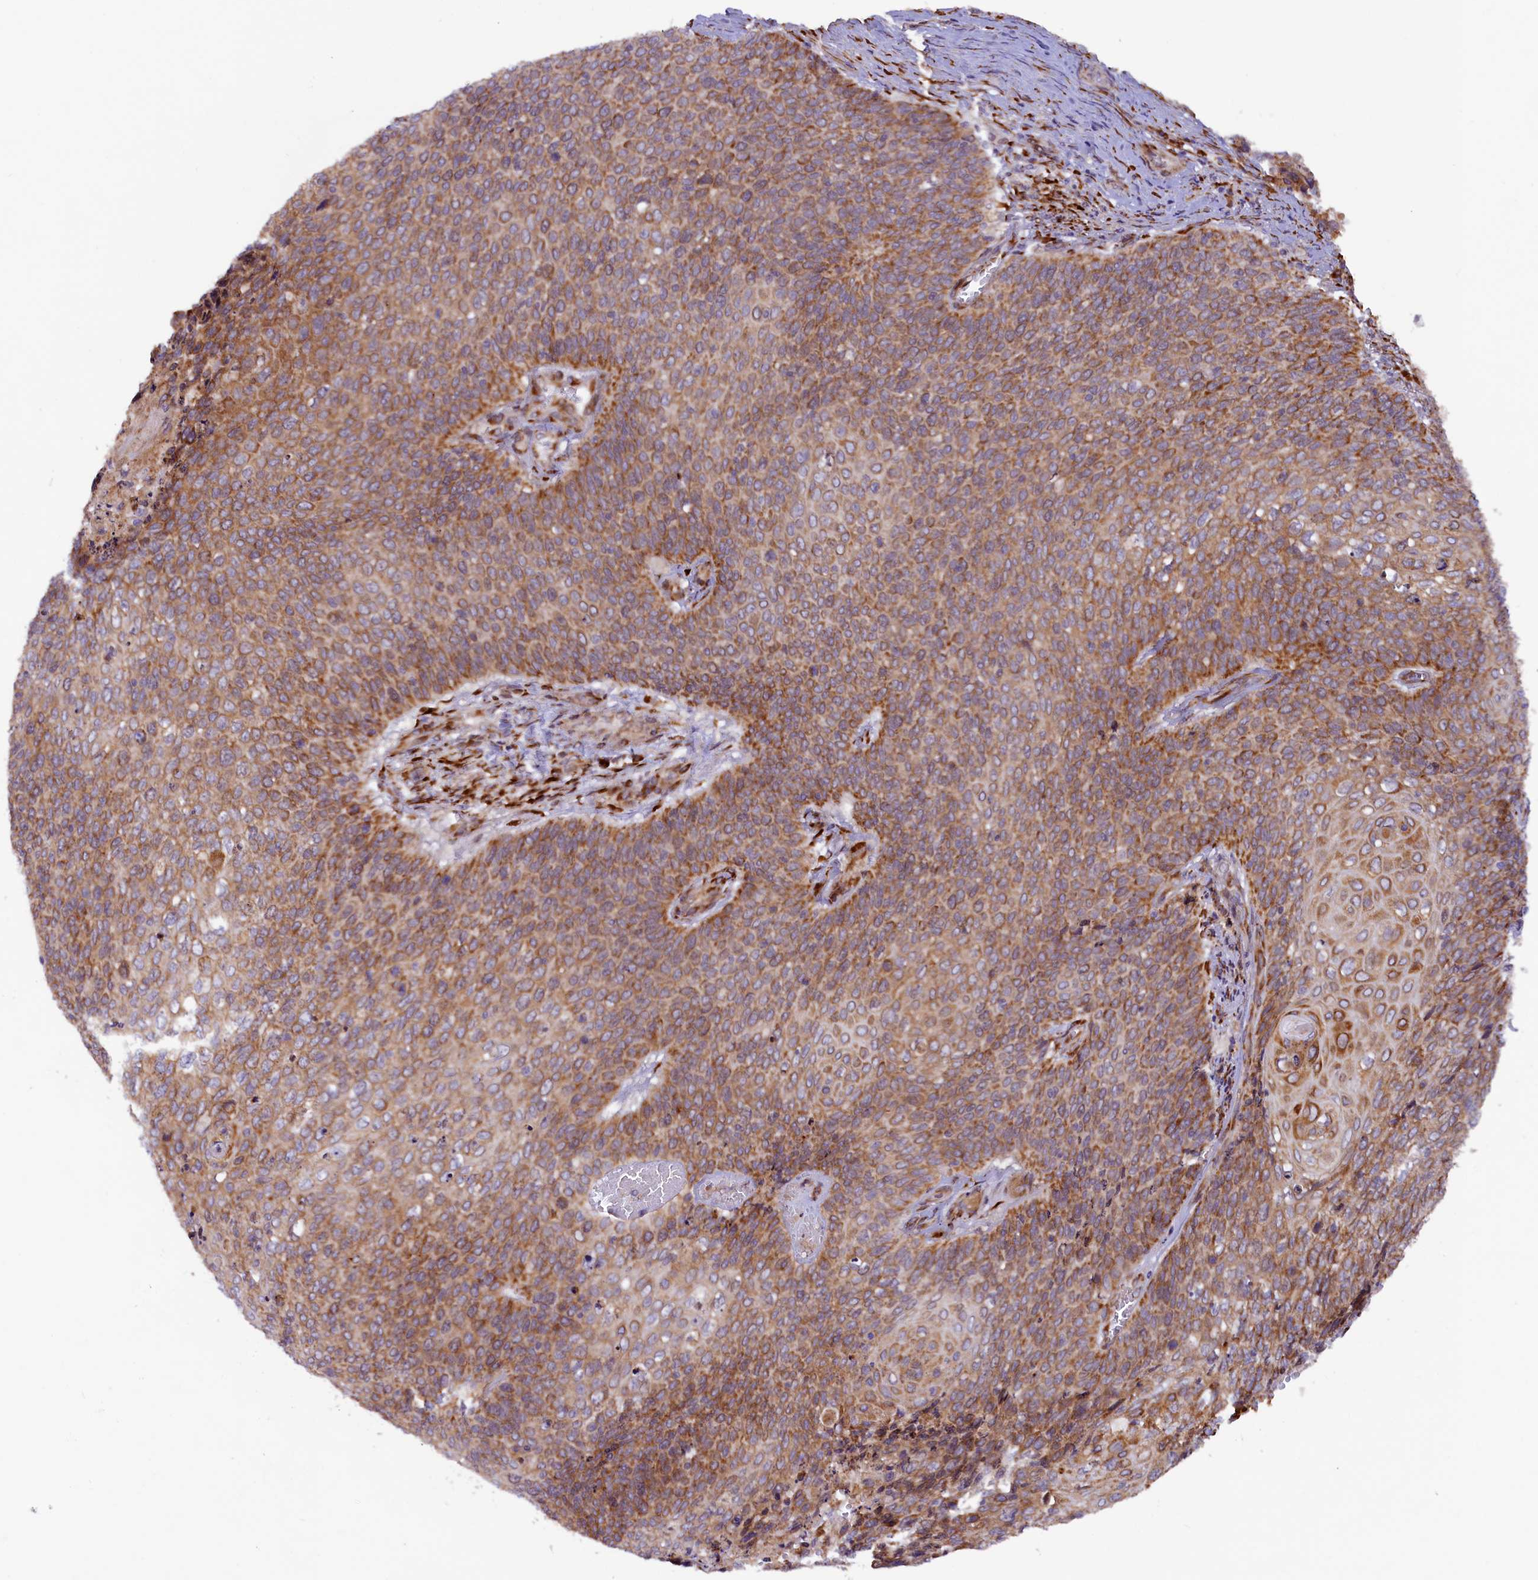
{"staining": {"intensity": "strong", "quantity": ">75%", "location": "cytoplasmic/membranous"}, "tissue": "cervical cancer", "cell_type": "Tumor cells", "image_type": "cancer", "snomed": [{"axis": "morphology", "description": "Squamous cell carcinoma, NOS"}, {"axis": "topography", "description": "Cervix"}], "caption": "This image exhibits IHC staining of cervical cancer (squamous cell carcinoma), with high strong cytoplasmic/membranous staining in about >75% of tumor cells.", "gene": "SSC5D", "patient": {"sex": "female", "age": 39}}